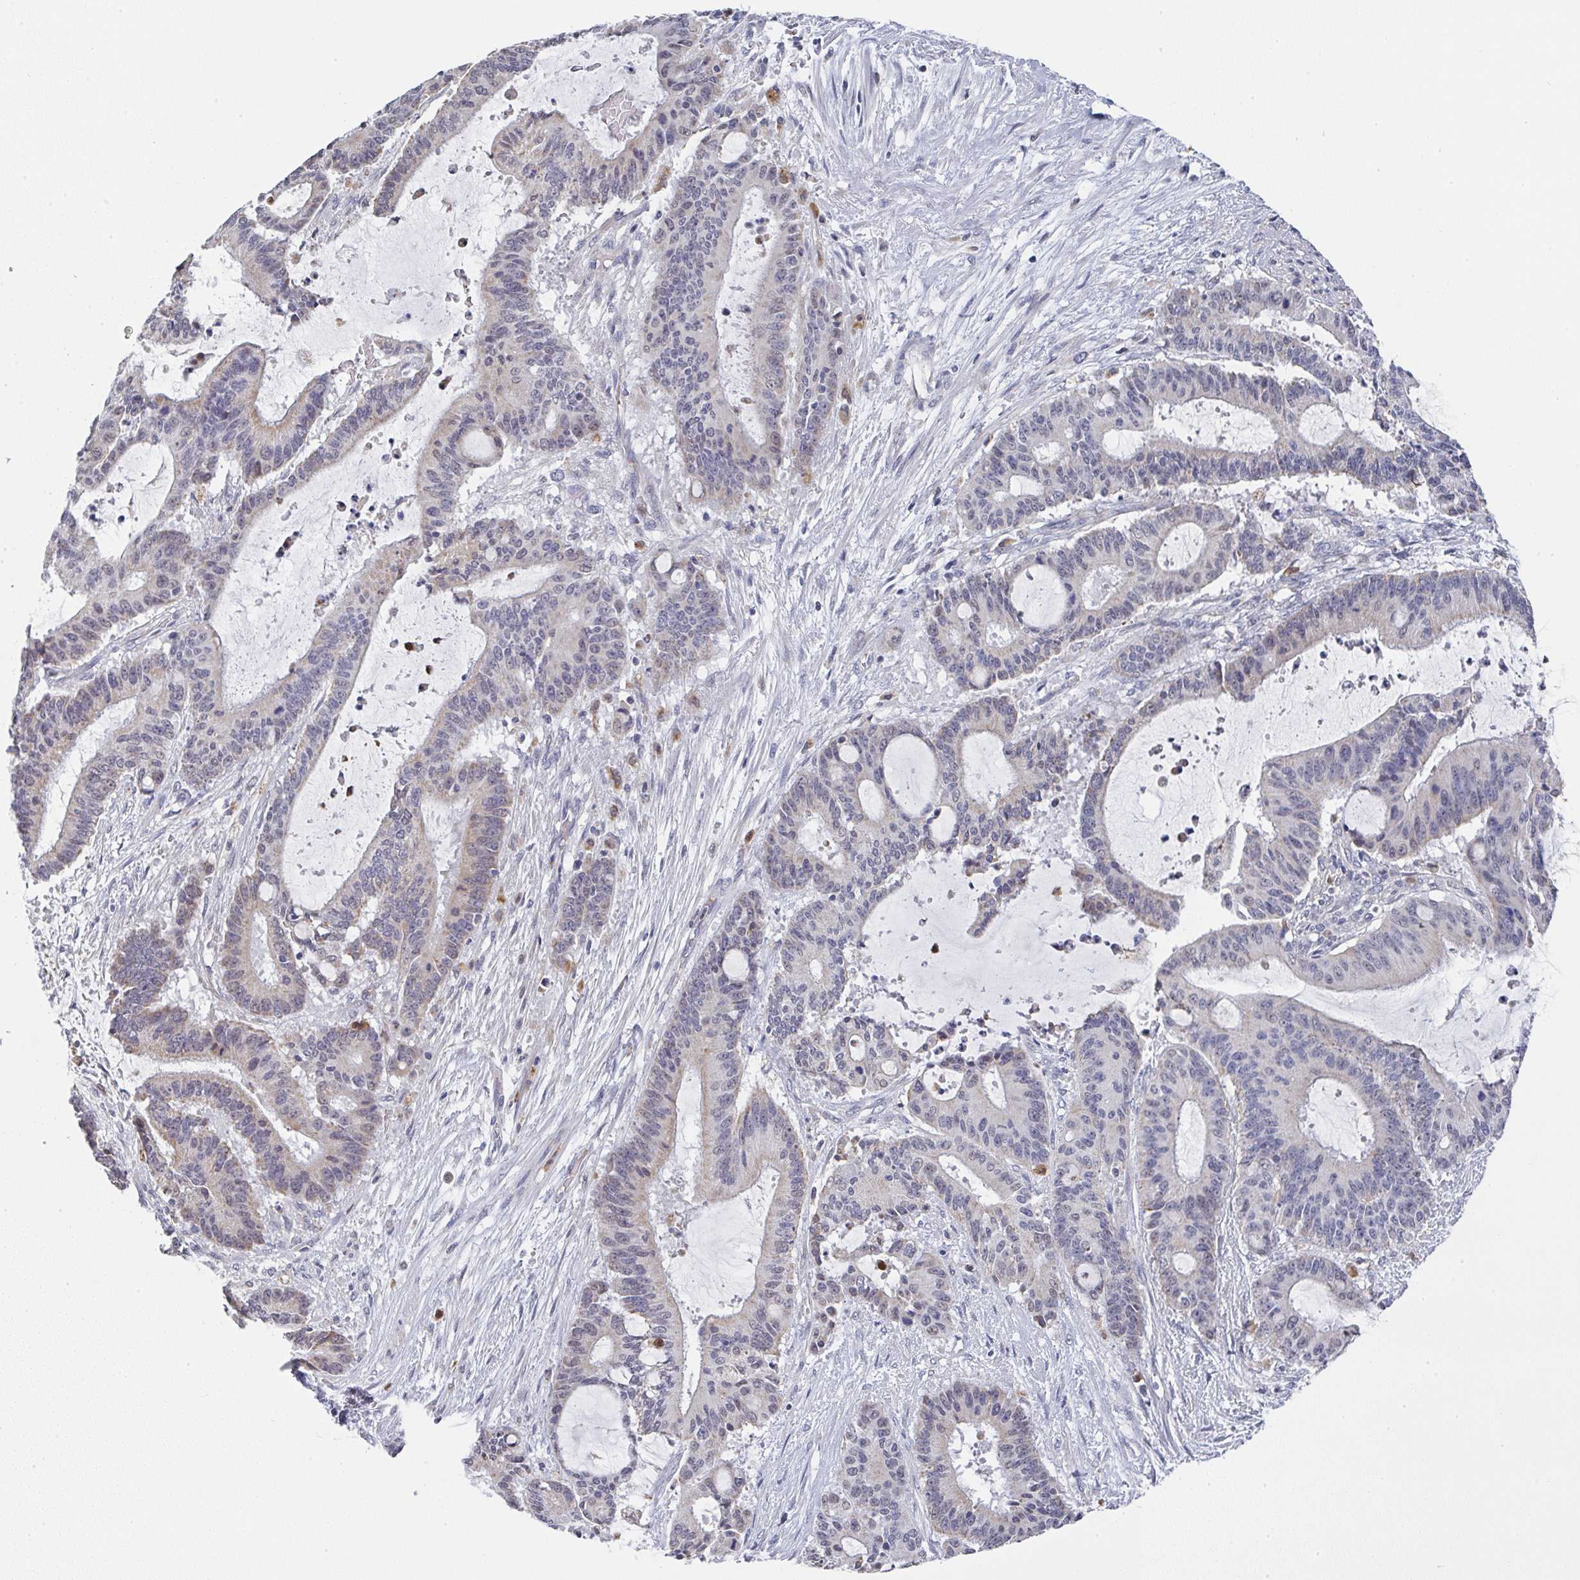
{"staining": {"intensity": "weak", "quantity": "<25%", "location": "cytoplasmic/membranous,nuclear"}, "tissue": "liver cancer", "cell_type": "Tumor cells", "image_type": "cancer", "snomed": [{"axis": "morphology", "description": "Normal tissue, NOS"}, {"axis": "morphology", "description": "Cholangiocarcinoma"}, {"axis": "topography", "description": "Liver"}, {"axis": "topography", "description": "Peripheral nerve tissue"}], "caption": "This is a micrograph of immunohistochemistry staining of liver cancer (cholangiocarcinoma), which shows no staining in tumor cells.", "gene": "NCF1", "patient": {"sex": "female", "age": 73}}